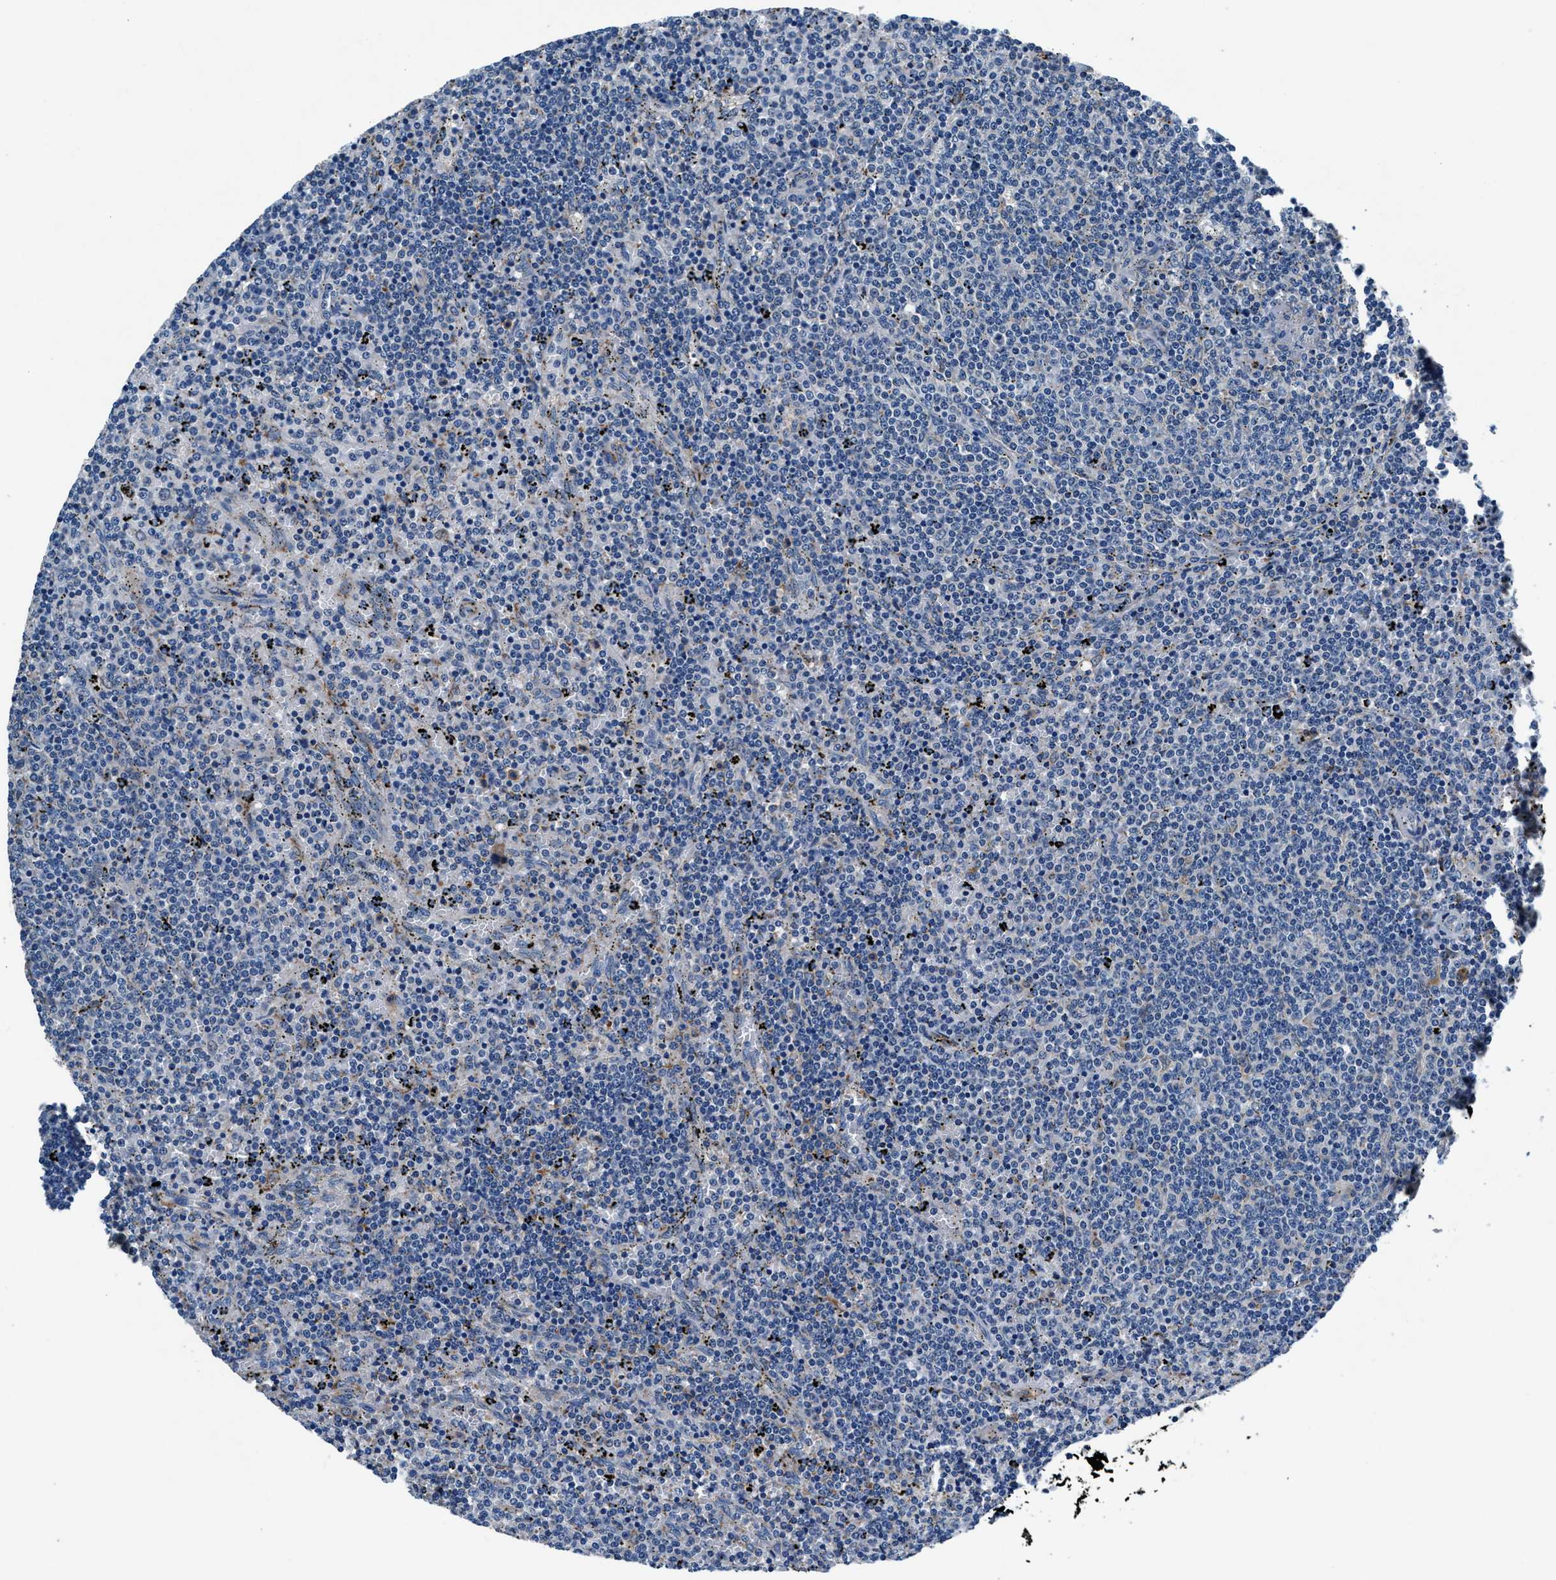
{"staining": {"intensity": "negative", "quantity": "none", "location": "none"}, "tissue": "lymphoma", "cell_type": "Tumor cells", "image_type": "cancer", "snomed": [{"axis": "morphology", "description": "Malignant lymphoma, non-Hodgkin's type, Low grade"}, {"axis": "topography", "description": "Spleen"}], "caption": "Immunohistochemistry (IHC) histopathology image of neoplastic tissue: human lymphoma stained with DAB (3,3'-diaminobenzidine) shows no significant protein staining in tumor cells.", "gene": "PRTFDC1", "patient": {"sex": "female", "age": 50}}